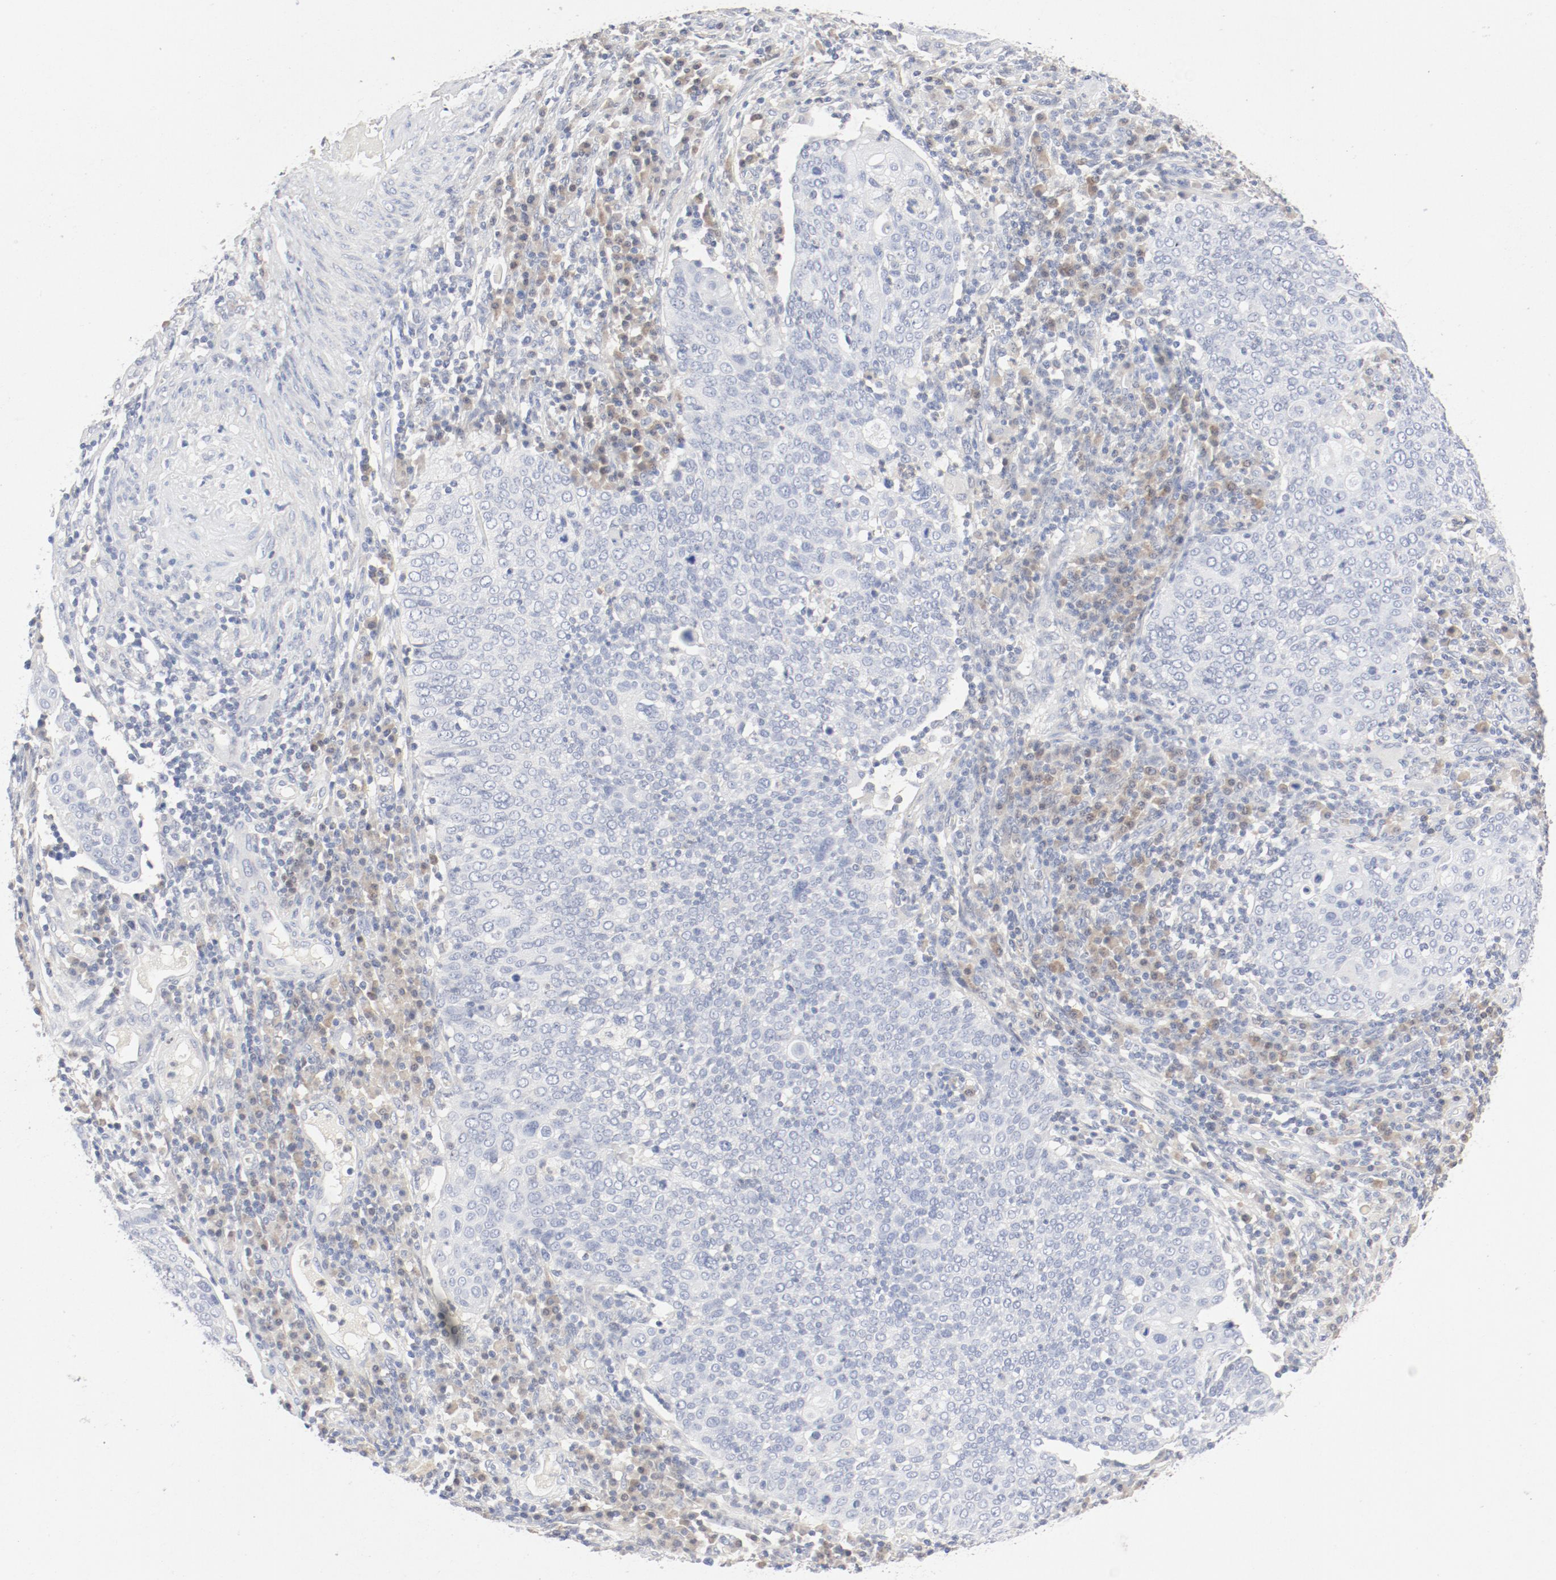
{"staining": {"intensity": "negative", "quantity": "none", "location": "none"}, "tissue": "cervical cancer", "cell_type": "Tumor cells", "image_type": "cancer", "snomed": [{"axis": "morphology", "description": "Squamous cell carcinoma, NOS"}, {"axis": "topography", "description": "Cervix"}], "caption": "The photomicrograph demonstrates no significant positivity in tumor cells of cervical cancer (squamous cell carcinoma).", "gene": "PGM1", "patient": {"sex": "female", "age": 40}}